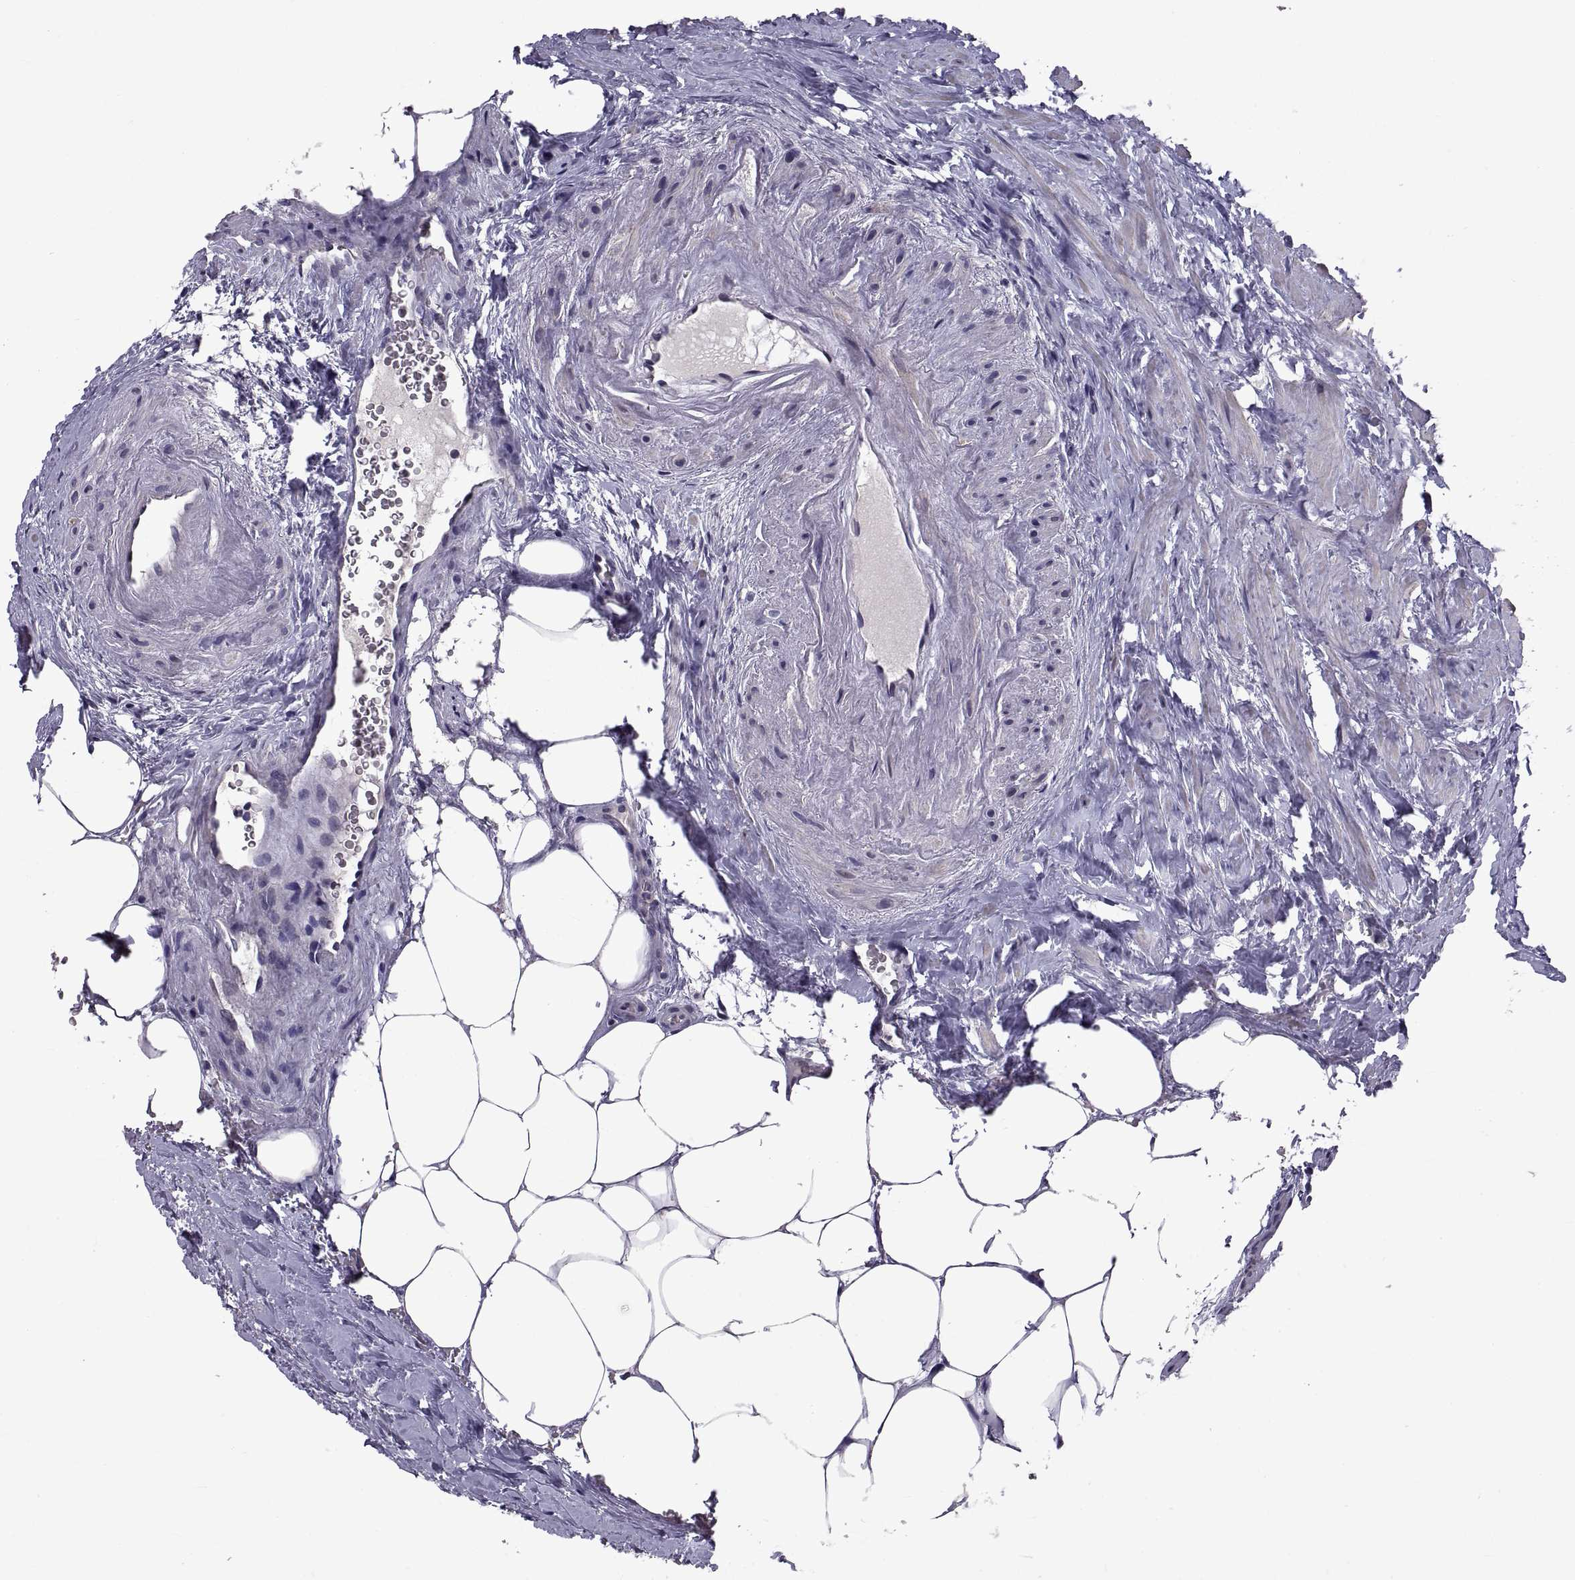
{"staining": {"intensity": "negative", "quantity": "none", "location": "none"}, "tissue": "prostate cancer", "cell_type": "Tumor cells", "image_type": "cancer", "snomed": [{"axis": "morphology", "description": "Adenocarcinoma, NOS"}, {"axis": "morphology", "description": "Adenocarcinoma, High grade"}, {"axis": "topography", "description": "Prostate"}], "caption": "IHC photomicrograph of human prostate cancer stained for a protein (brown), which shows no expression in tumor cells.", "gene": "NPTX2", "patient": {"sex": "male", "age": 64}}